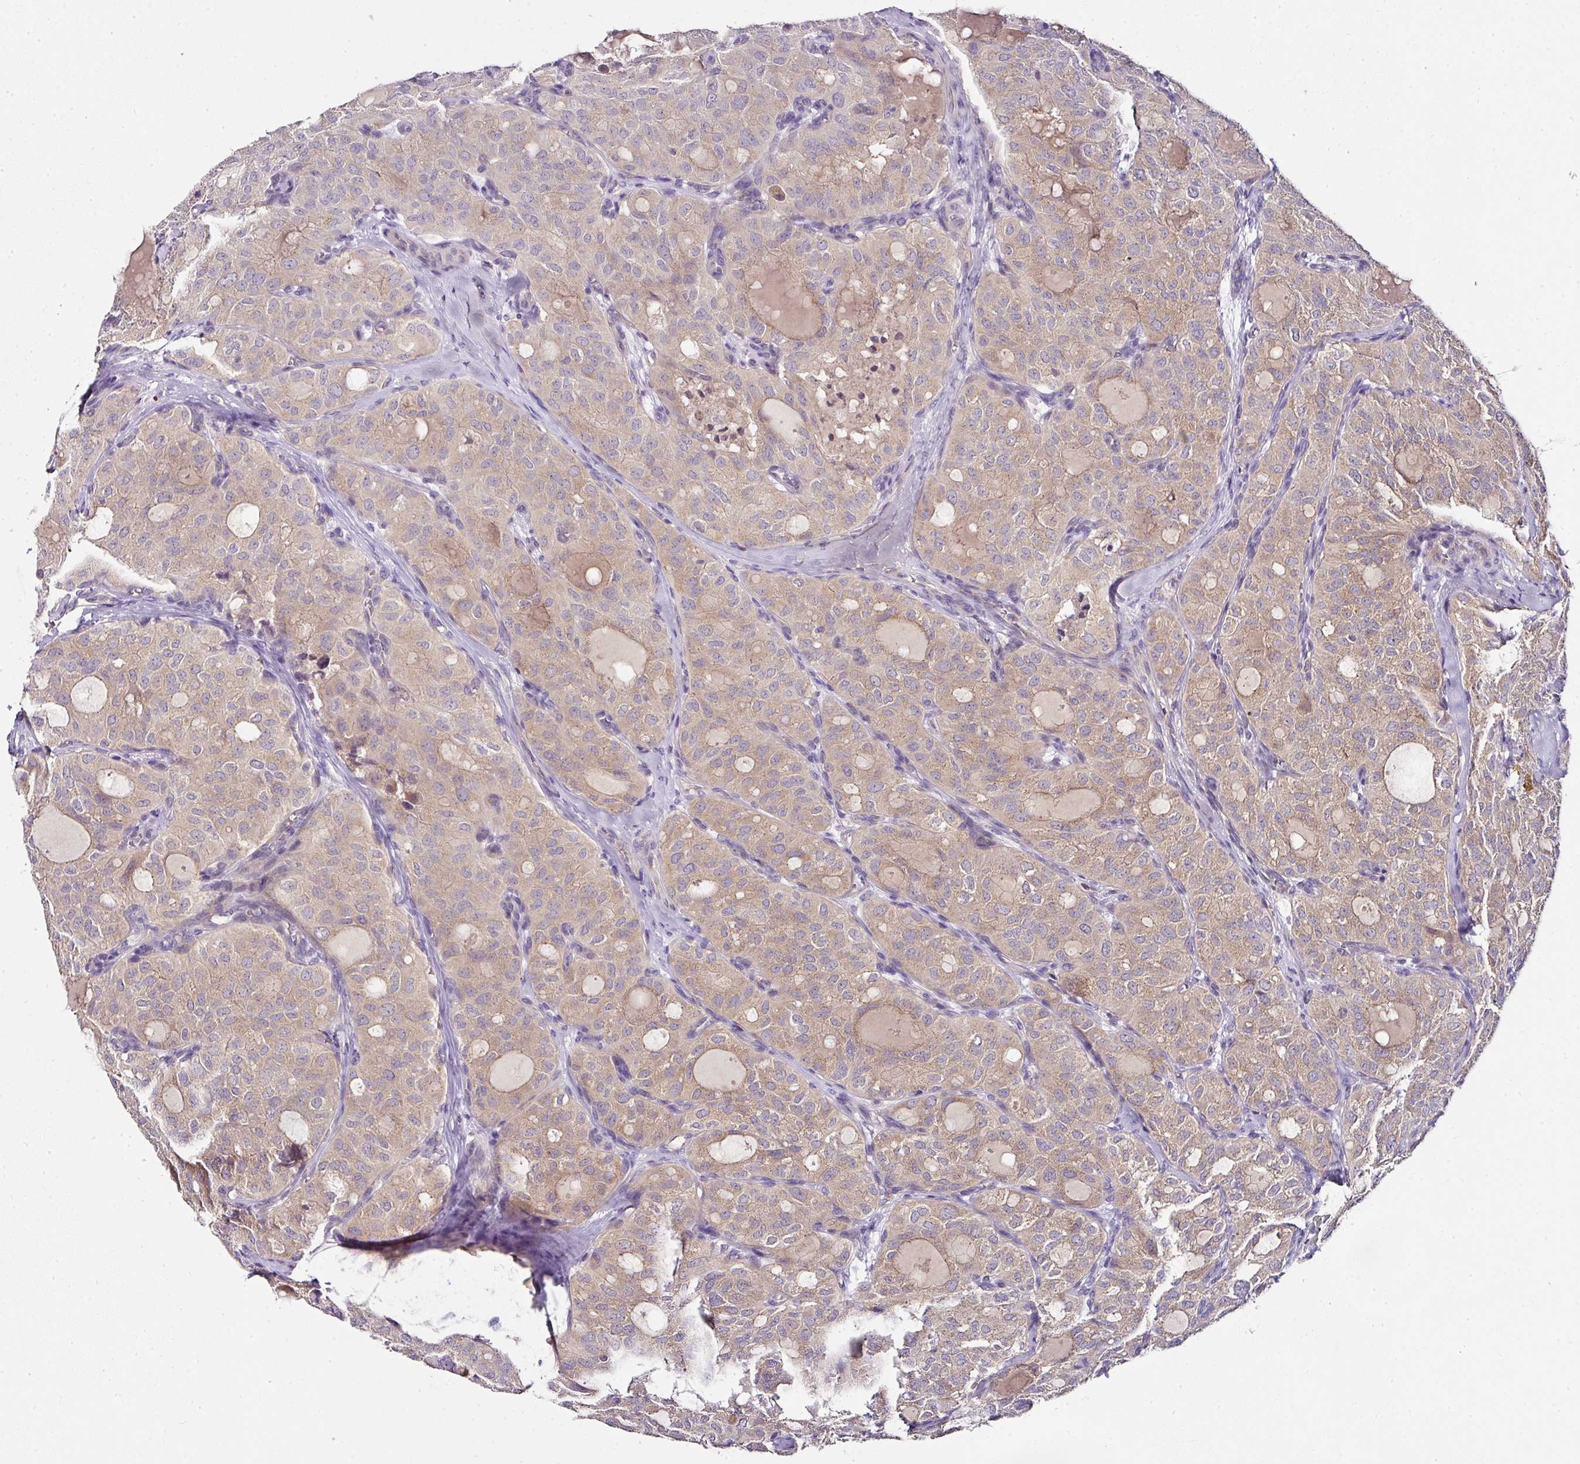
{"staining": {"intensity": "weak", "quantity": ">75%", "location": "cytoplasmic/membranous"}, "tissue": "thyroid cancer", "cell_type": "Tumor cells", "image_type": "cancer", "snomed": [{"axis": "morphology", "description": "Follicular adenoma carcinoma, NOS"}, {"axis": "topography", "description": "Thyroid gland"}], "caption": "IHC of human thyroid cancer demonstrates low levels of weak cytoplasmic/membranous expression in about >75% of tumor cells. The staining was performed using DAB (3,3'-diaminobenzidine) to visualize the protein expression in brown, while the nuclei were stained in blue with hematoxylin (Magnification: 20x).", "gene": "SKIC2", "patient": {"sex": "male", "age": 75}}